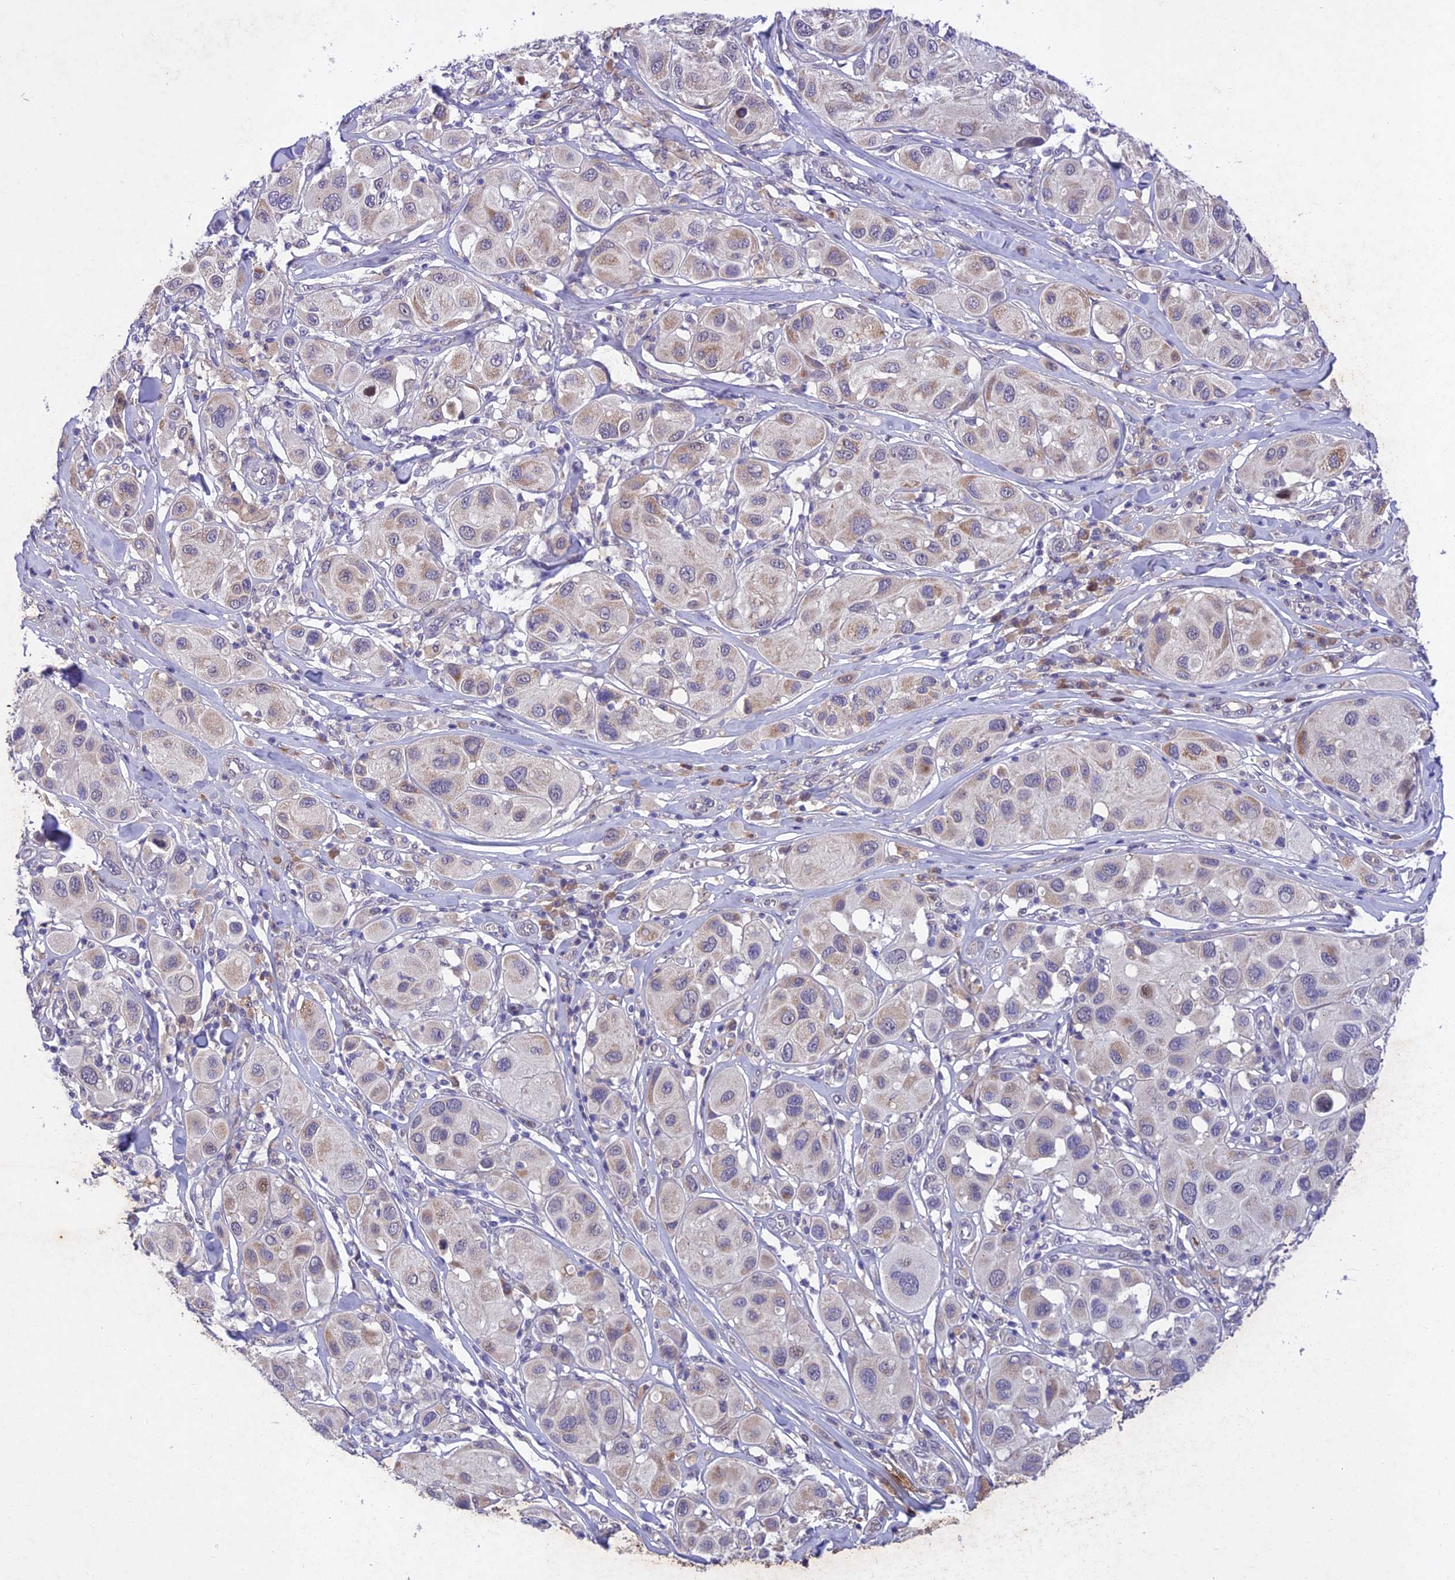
{"staining": {"intensity": "weak", "quantity": "25%-75%", "location": "cytoplasmic/membranous"}, "tissue": "melanoma", "cell_type": "Tumor cells", "image_type": "cancer", "snomed": [{"axis": "morphology", "description": "Malignant melanoma, Metastatic site"}, {"axis": "topography", "description": "Skin"}], "caption": "This micrograph shows melanoma stained with IHC to label a protein in brown. The cytoplasmic/membranous of tumor cells show weak positivity for the protein. Nuclei are counter-stained blue.", "gene": "ANKRD52", "patient": {"sex": "male", "age": 41}}